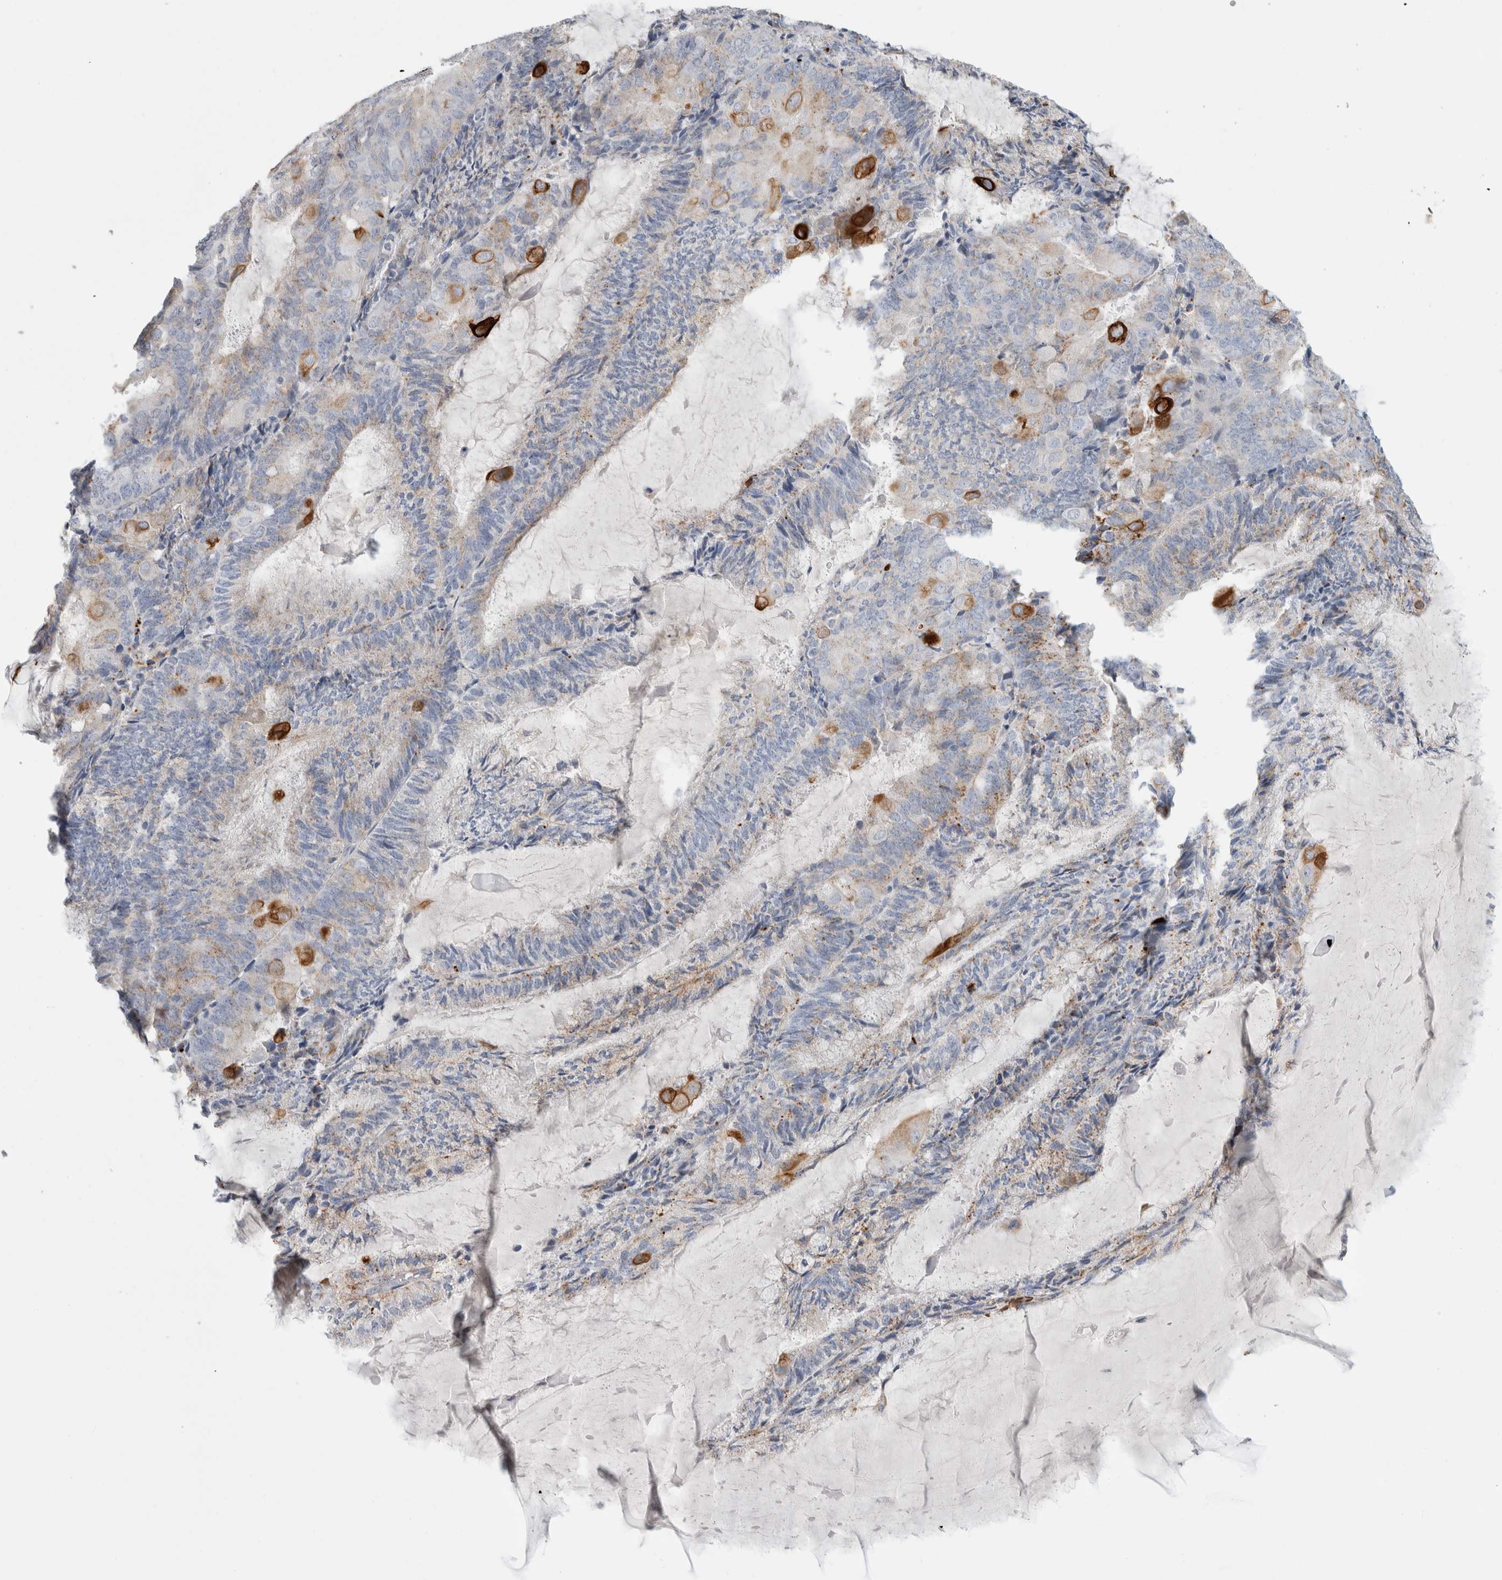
{"staining": {"intensity": "moderate", "quantity": "<25%", "location": "cytoplasmic/membranous"}, "tissue": "endometrial cancer", "cell_type": "Tumor cells", "image_type": "cancer", "snomed": [{"axis": "morphology", "description": "Adenocarcinoma, NOS"}, {"axis": "topography", "description": "Endometrium"}], "caption": "Brown immunohistochemical staining in human endometrial cancer (adenocarcinoma) demonstrates moderate cytoplasmic/membranous positivity in about <25% of tumor cells.", "gene": "GAA", "patient": {"sex": "female", "age": 81}}